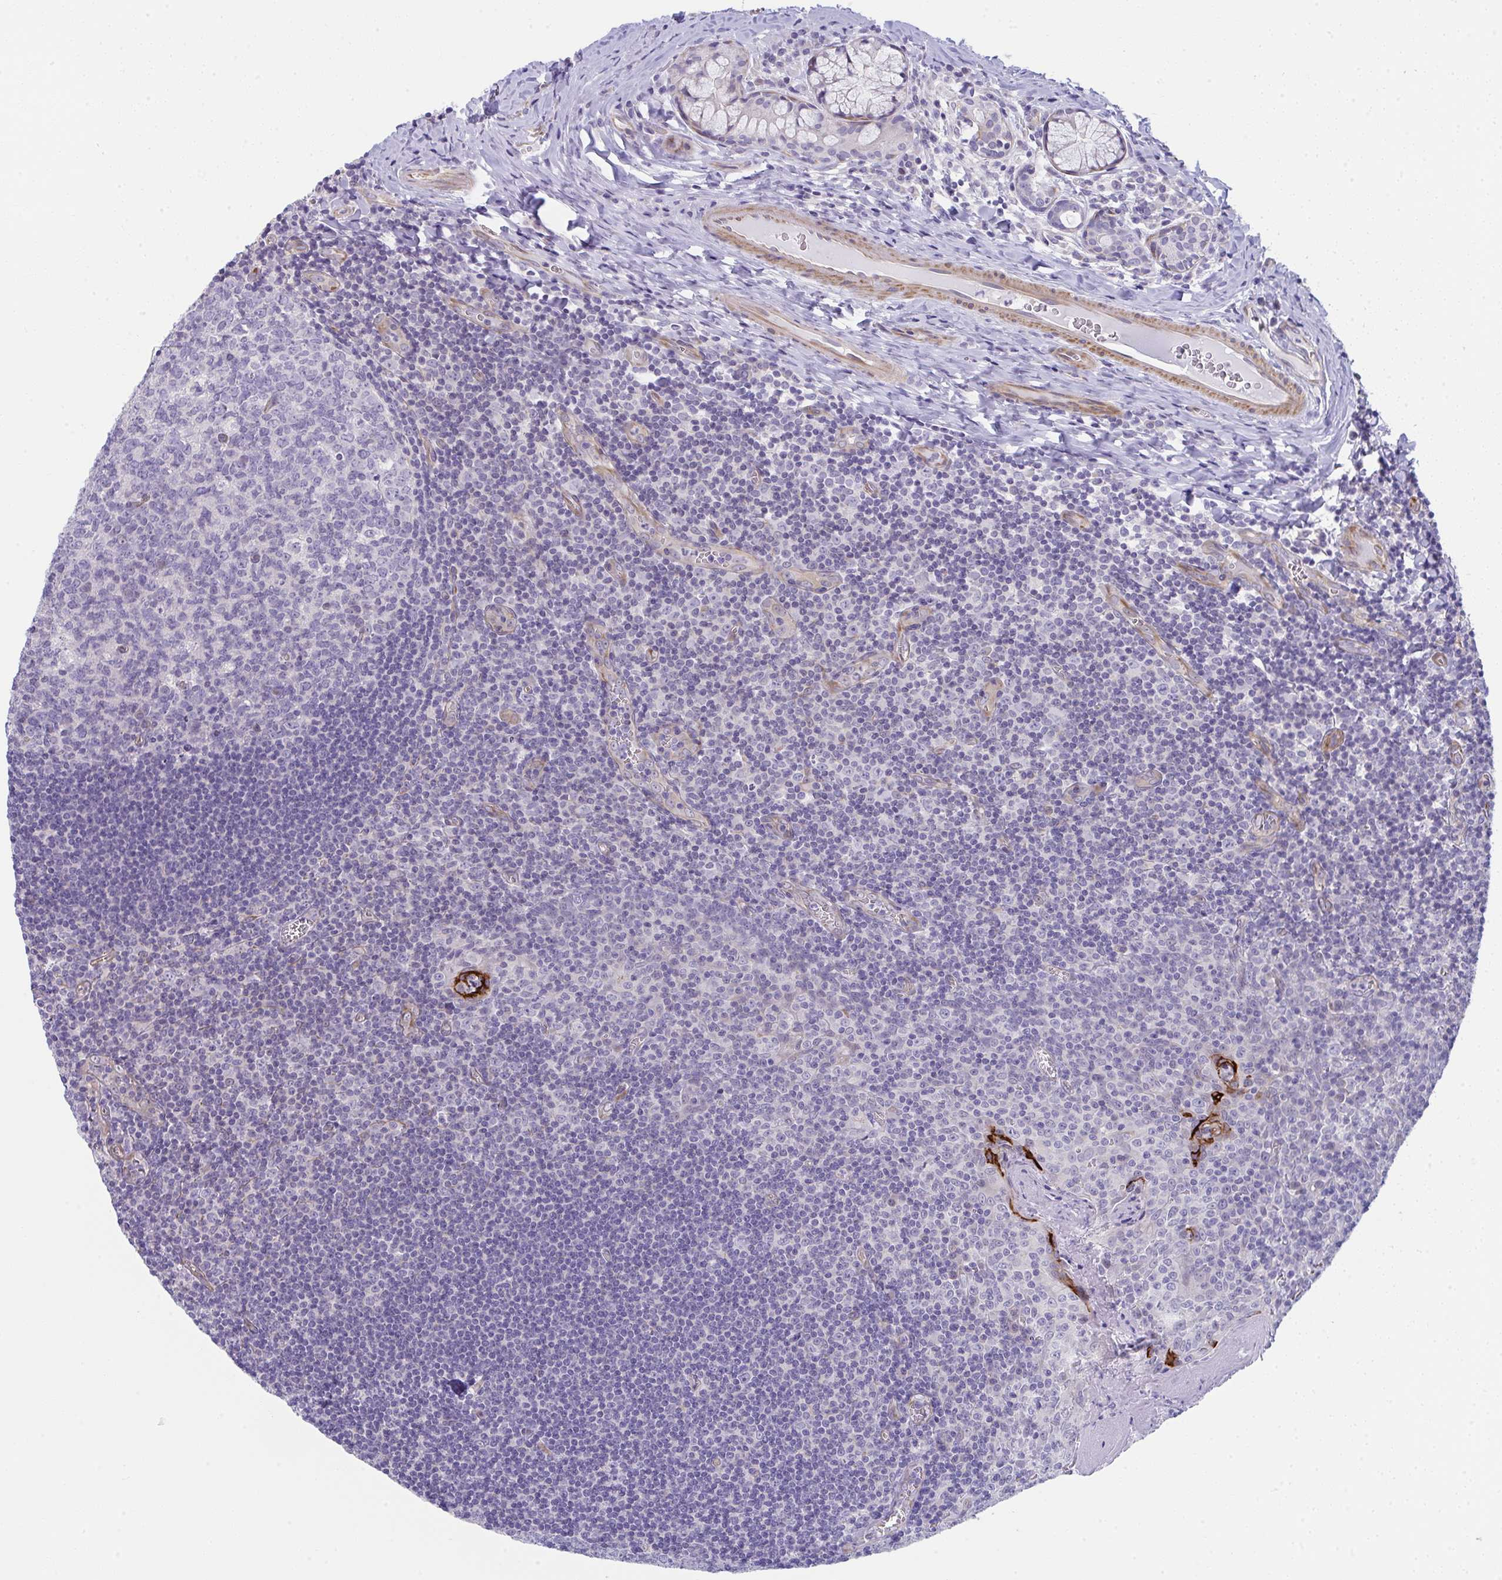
{"staining": {"intensity": "negative", "quantity": "none", "location": "none"}, "tissue": "tonsil", "cell_type": "Germinal center cells", "image_type": "normal", "snomed": [{"axis": "morphology", "description": "Normal tissue, NOS"}, {"axis": "morphology", "description": "Inflammation, NOS"}, {"axis": "topography", "description": "Tonsil"}], "caption": "The micrograph displays no staining of germinal center cells in normal tonsil.", "gene": "MYL12A", "patient": {"sex": "female", "age": 31}}